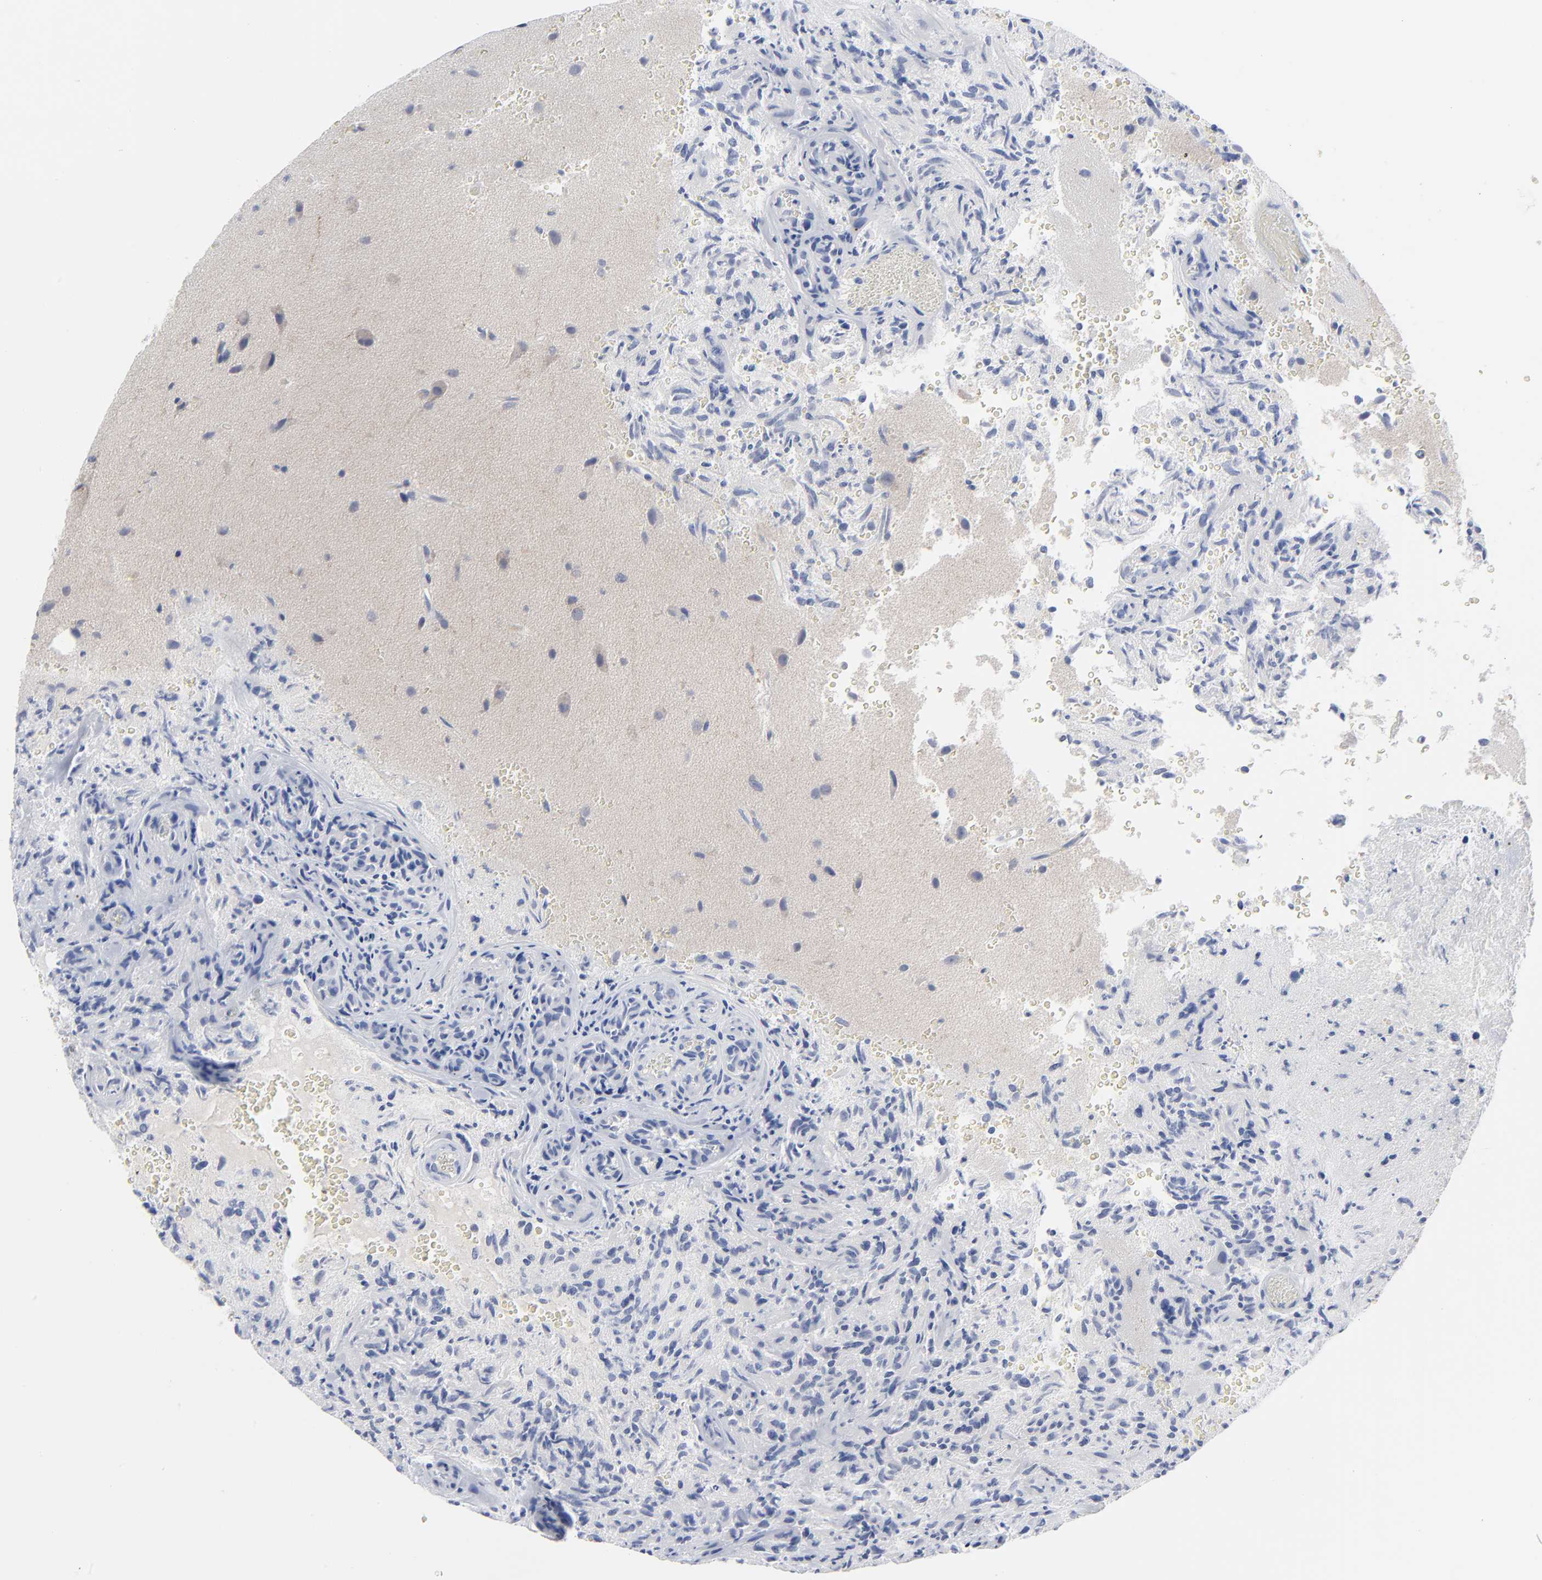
{"staining": {"intensity": "negative", "quantity": "none", "location": "none"}, "tissue": "glioma", "cell_type": "Tumor cells", "image_type": "cancer", "snomed": [{"axis": "morphology", "description": "Normal tissue, NOS"}, {"axis": "morphology", "description": "Glioma, malignant, High grade"}, {"axis": "topography", "description": "Cerebral cortex"}], "caption": "The micrograph shows no staining of tumor cells in malignant high-grade glioma. The staining is performed using DAB (3,3'-diaminobenzidine) brown chromogen with nuclei counter-stained in using hematoxylin.", "gene": "CLEC4G", "patient": {"sex": "male", "age": 75}}